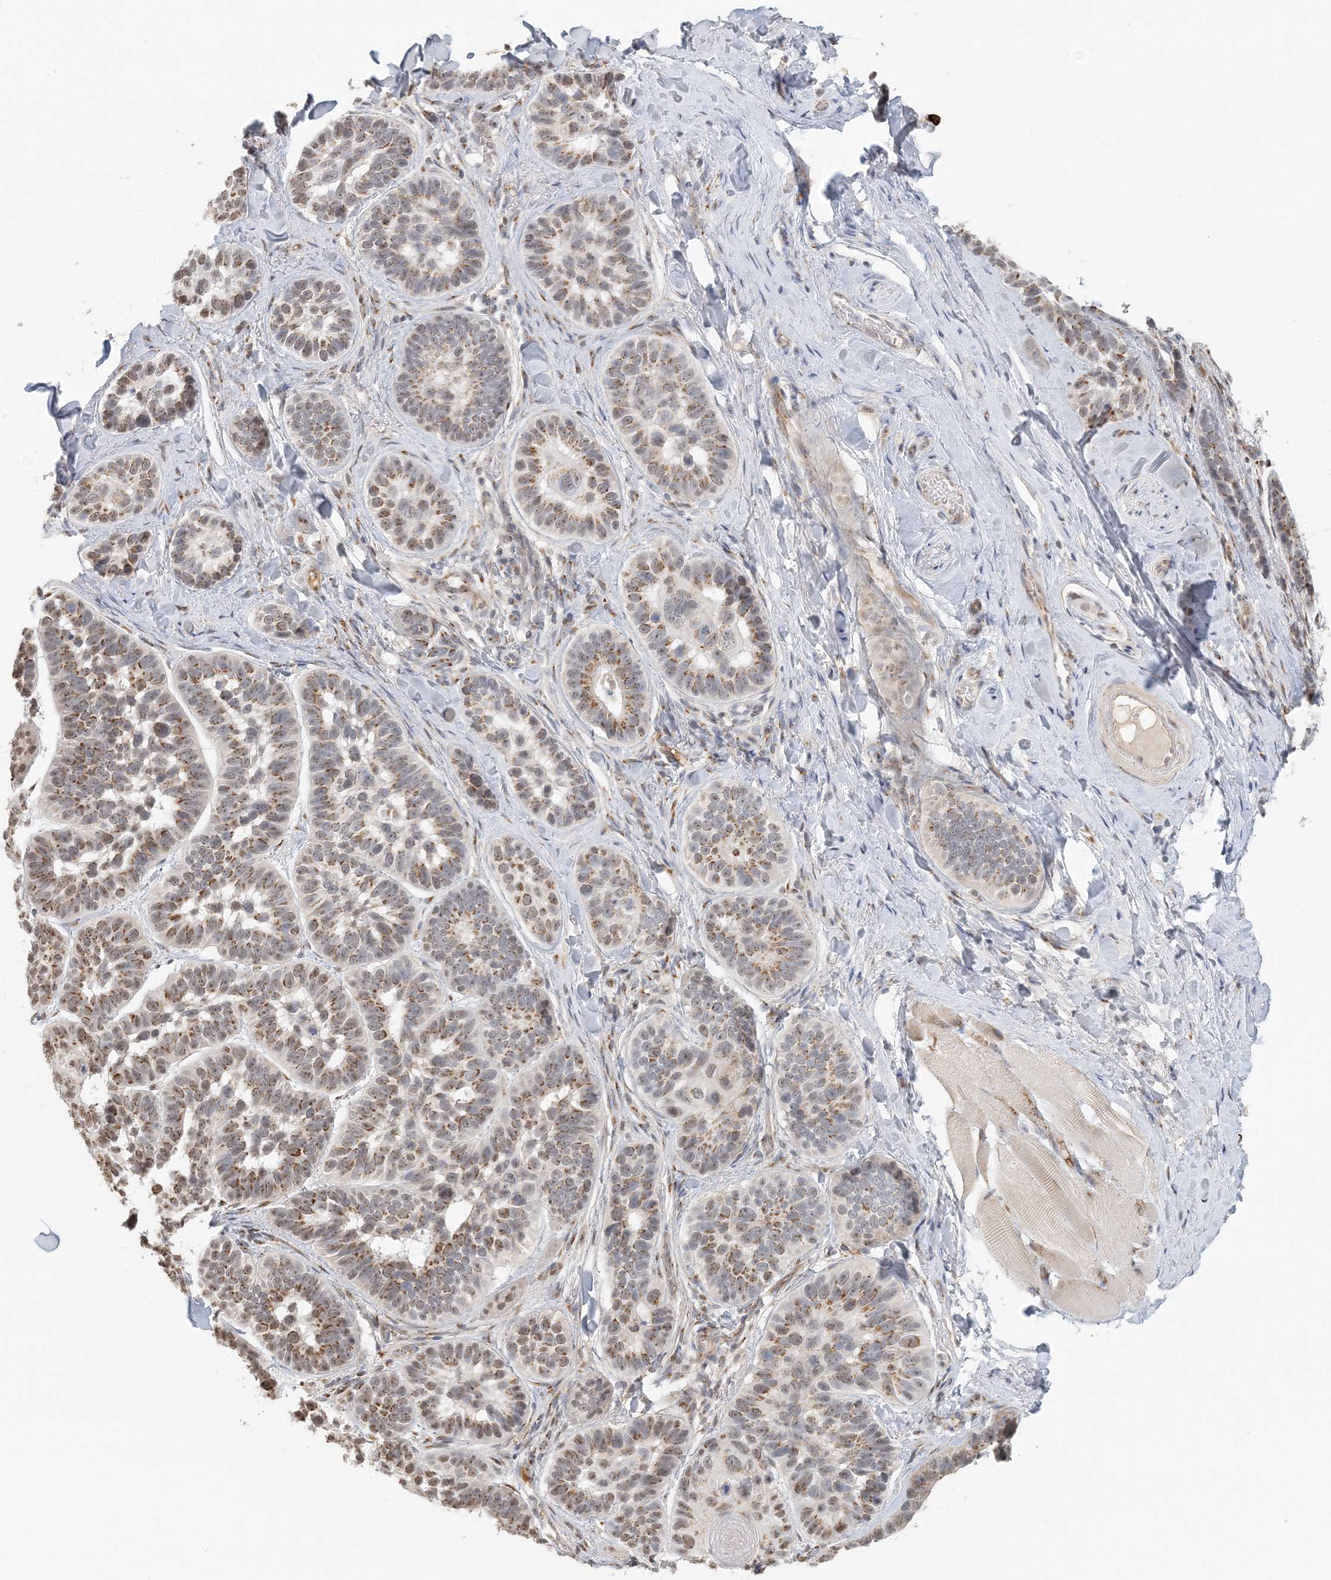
{"staining": {"intensity": "moderate", "quantity": ">75%", "location": "cytoplasmic/membranous"}, "tissue": "skin cancer", "cell_type": "Tumor cells", "image_type": "cancer", "snomed": [{"axis": "morphology", "description": "Basal cell carcinoma"}, {"axis": "topography", "description": "Skin"}], "caption": "Approximately >75% of tumor cells in skin basal cell carcinoma demonstrate moderate cytoplasmic/membranous protein expression as visualized by brown immunohistochemical staining.", "gene": "ZCCHC4", "patient": {"sex": "male", "age": 62}}